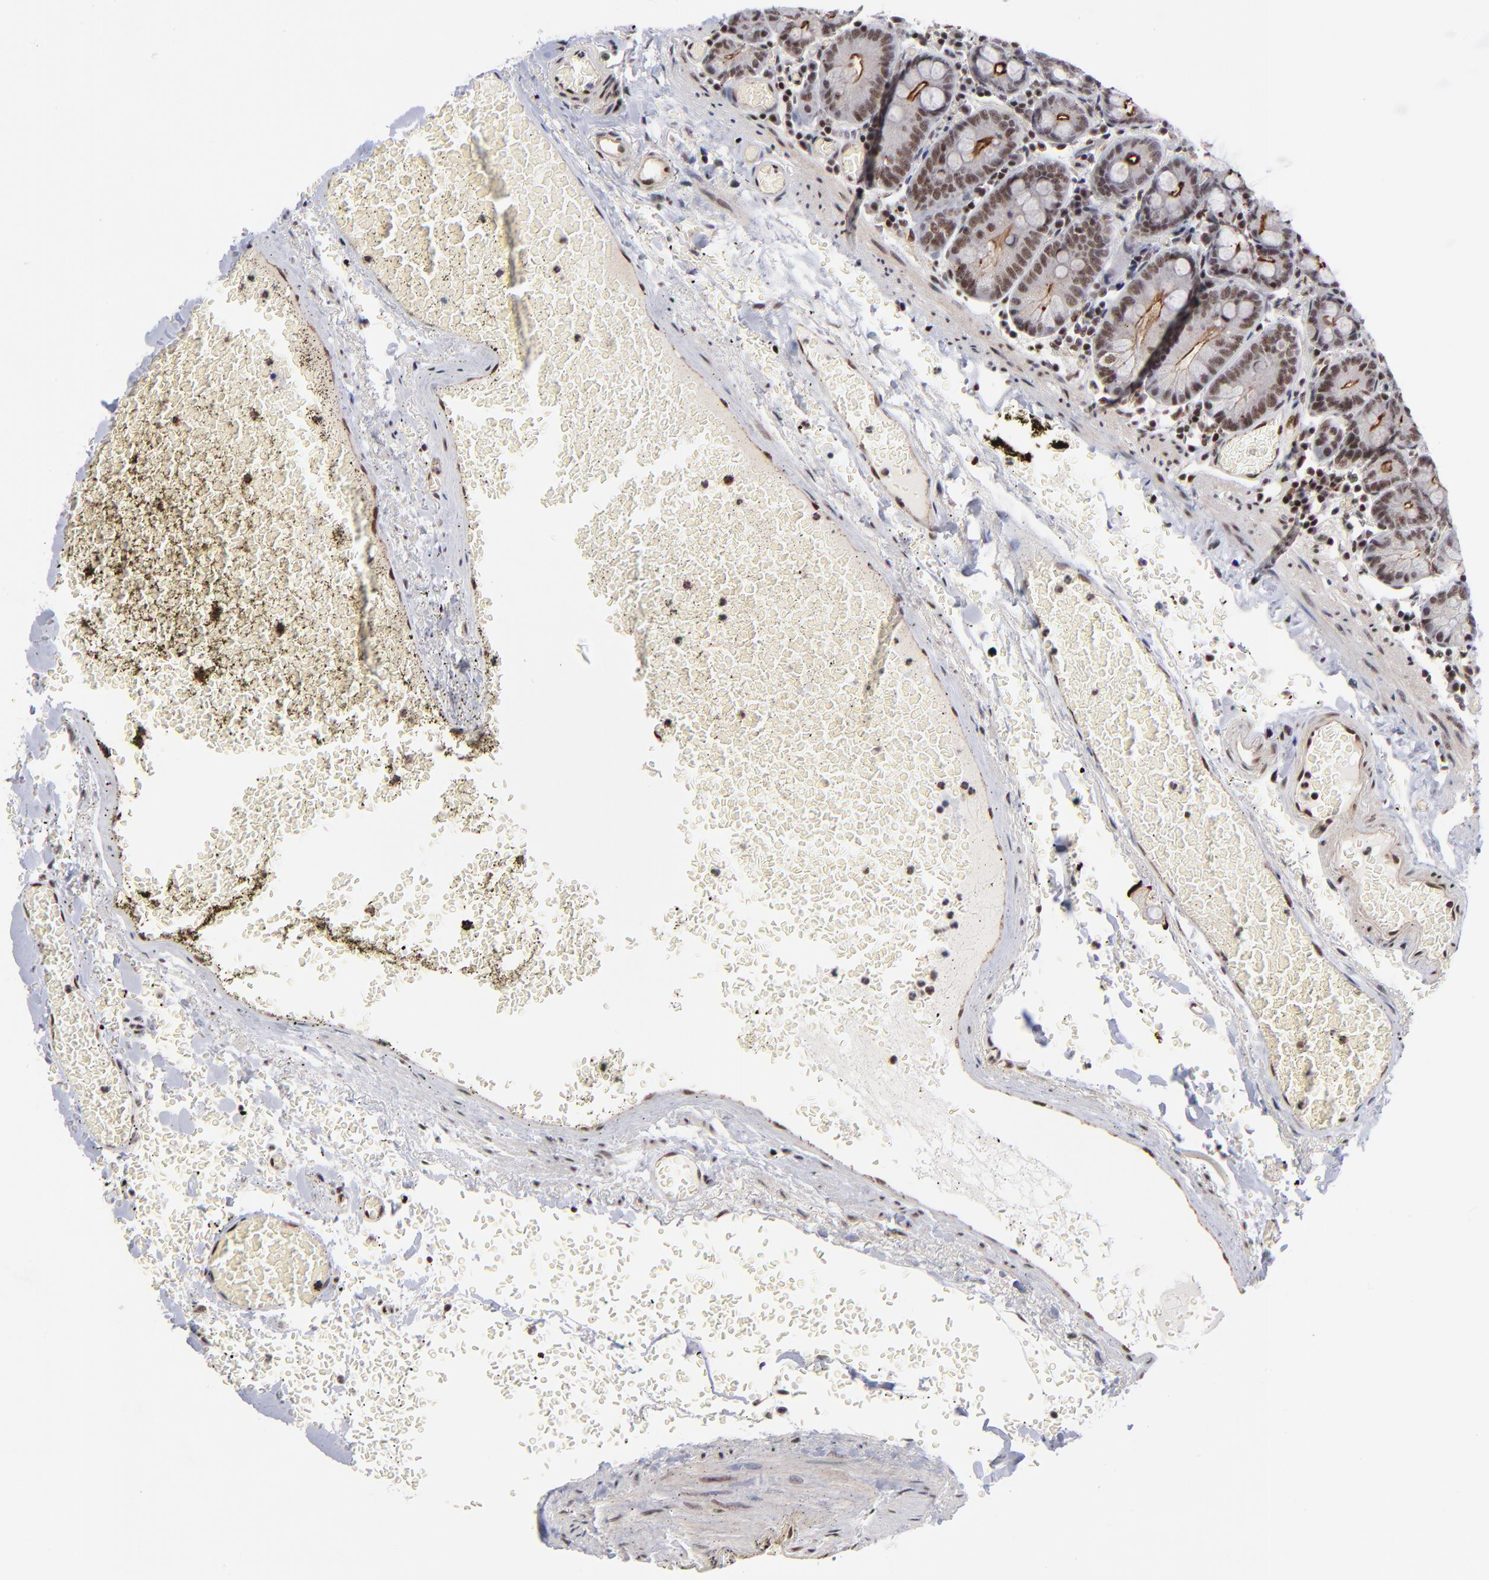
{"staining": {"intensity": "weak", "quantity": ">75%", "location": "nuclear"}, "tissue": "small intestine", "cell_type": "Glandular cells", "image_type": "normal", "snomed": [{"axis": "morphology", "description": "Normal tissue, NOS"}, {"axis": "topography", "description": "Small intestine"}], "caption": "Small intestine stained with DAB (3,3'-diaminobenzidine) immunohistochemistry (IHC) exhibits low levels of weak nuclear positivity in about >75% of glandular cells.", "gene": "GABPA", "patient": {"sex": "male", "age": 71}}